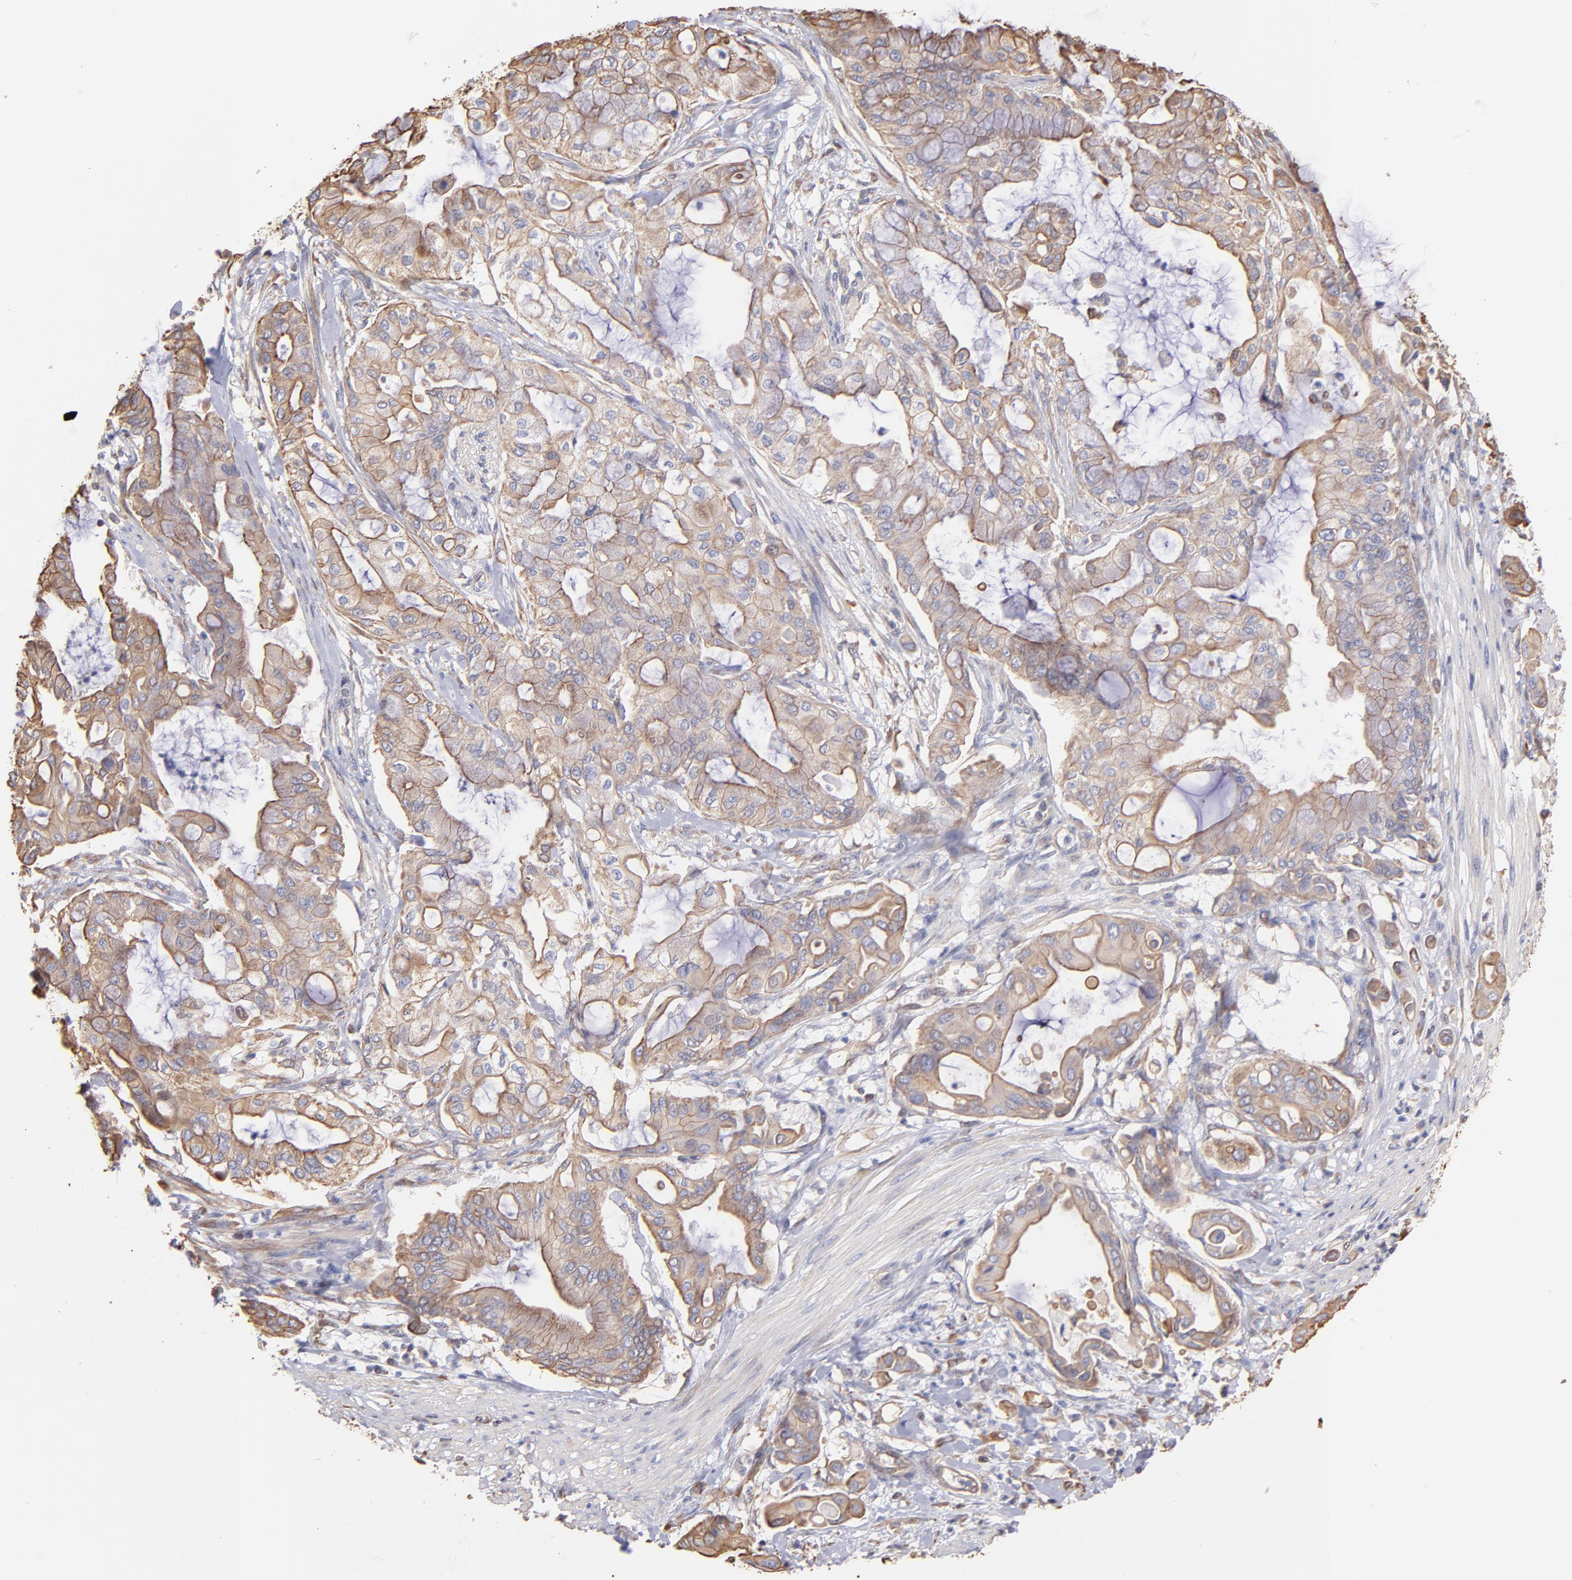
{"staining": {"intensity": "strong", "quantity": ">75%", "location": "cytoplasmic/membranous"}, "tissue": "pancreatic cancer", "cell_type": "Tumor cells", "image_type": "cancer", "snomed": [{"axis": "morphology", "description": "Adenocarcinoma, NOS"}, {"axis": "morphology", "description": "Adenocarcinoma, metastatic, NOS"}, {"axis": "topography", "description": "Lymph node"}, {"axis": "topography", "description": "Pancreas"}, {"axis": "topography", "description": "Duodenum"}], "caption": "A brown stain highlights strong cytoplasmic/membranous expression of a protein in human pancreatic adenocarcinoma tumor cells. Using DAB (brown) and hematoxylin (blue) stains, captured at high magnification using brightfield microscopy.", "gene": "PLEC", "patient": {"sex": "female", "age": 64}}